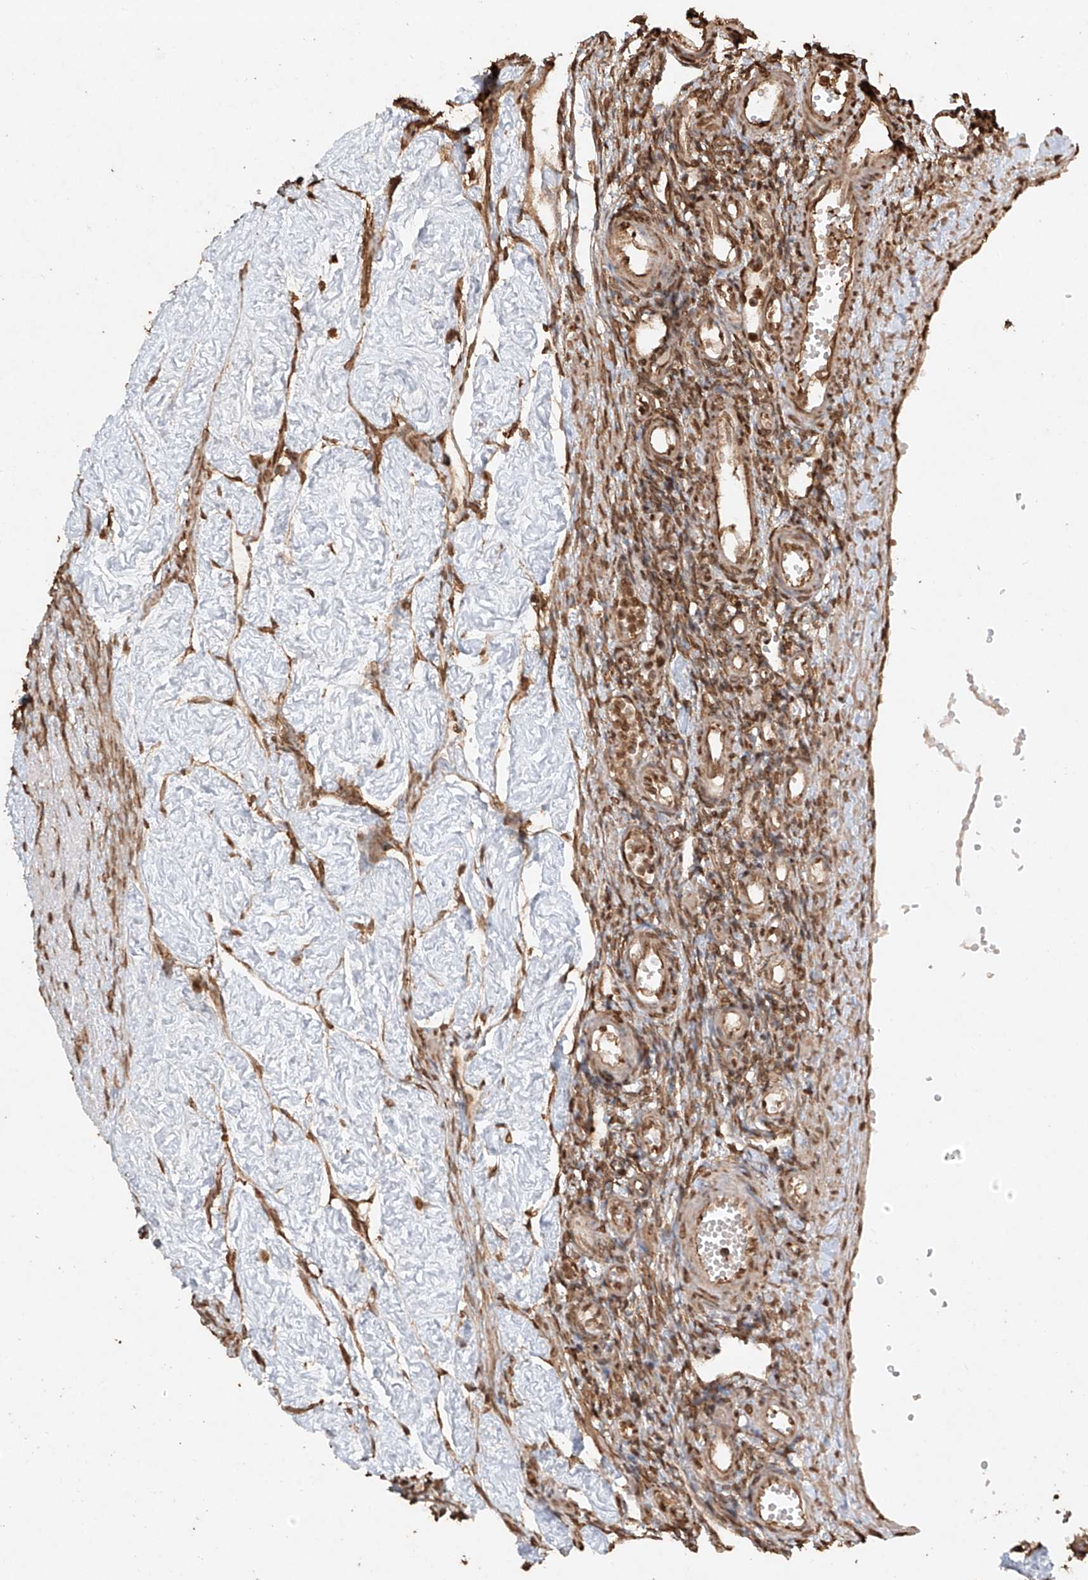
{"staining": {"intensity": "moderate", "quantity": ">75%", "location": "nuclear"}, "tissue": "ovary", "cell_type": "Ovarian stroma cells", "image_type": "normal", "snomed": [{"axis": "morphology", "description": "Normal tissue, NOS"}, {"axis": "morphology", "description": "Cyst, NOS"}, {"axis": "topography", "description": "Ovary"}], "caption": "Protein analysis of normal ovary shows moderate nuclear positivity in about >75% of ovarian stroma cells. Ihc stains the protein of interest in brown and the nuclei are stained blue.", "gene": "TIGAR", "patient": {"sex": "female", "age": 33}}